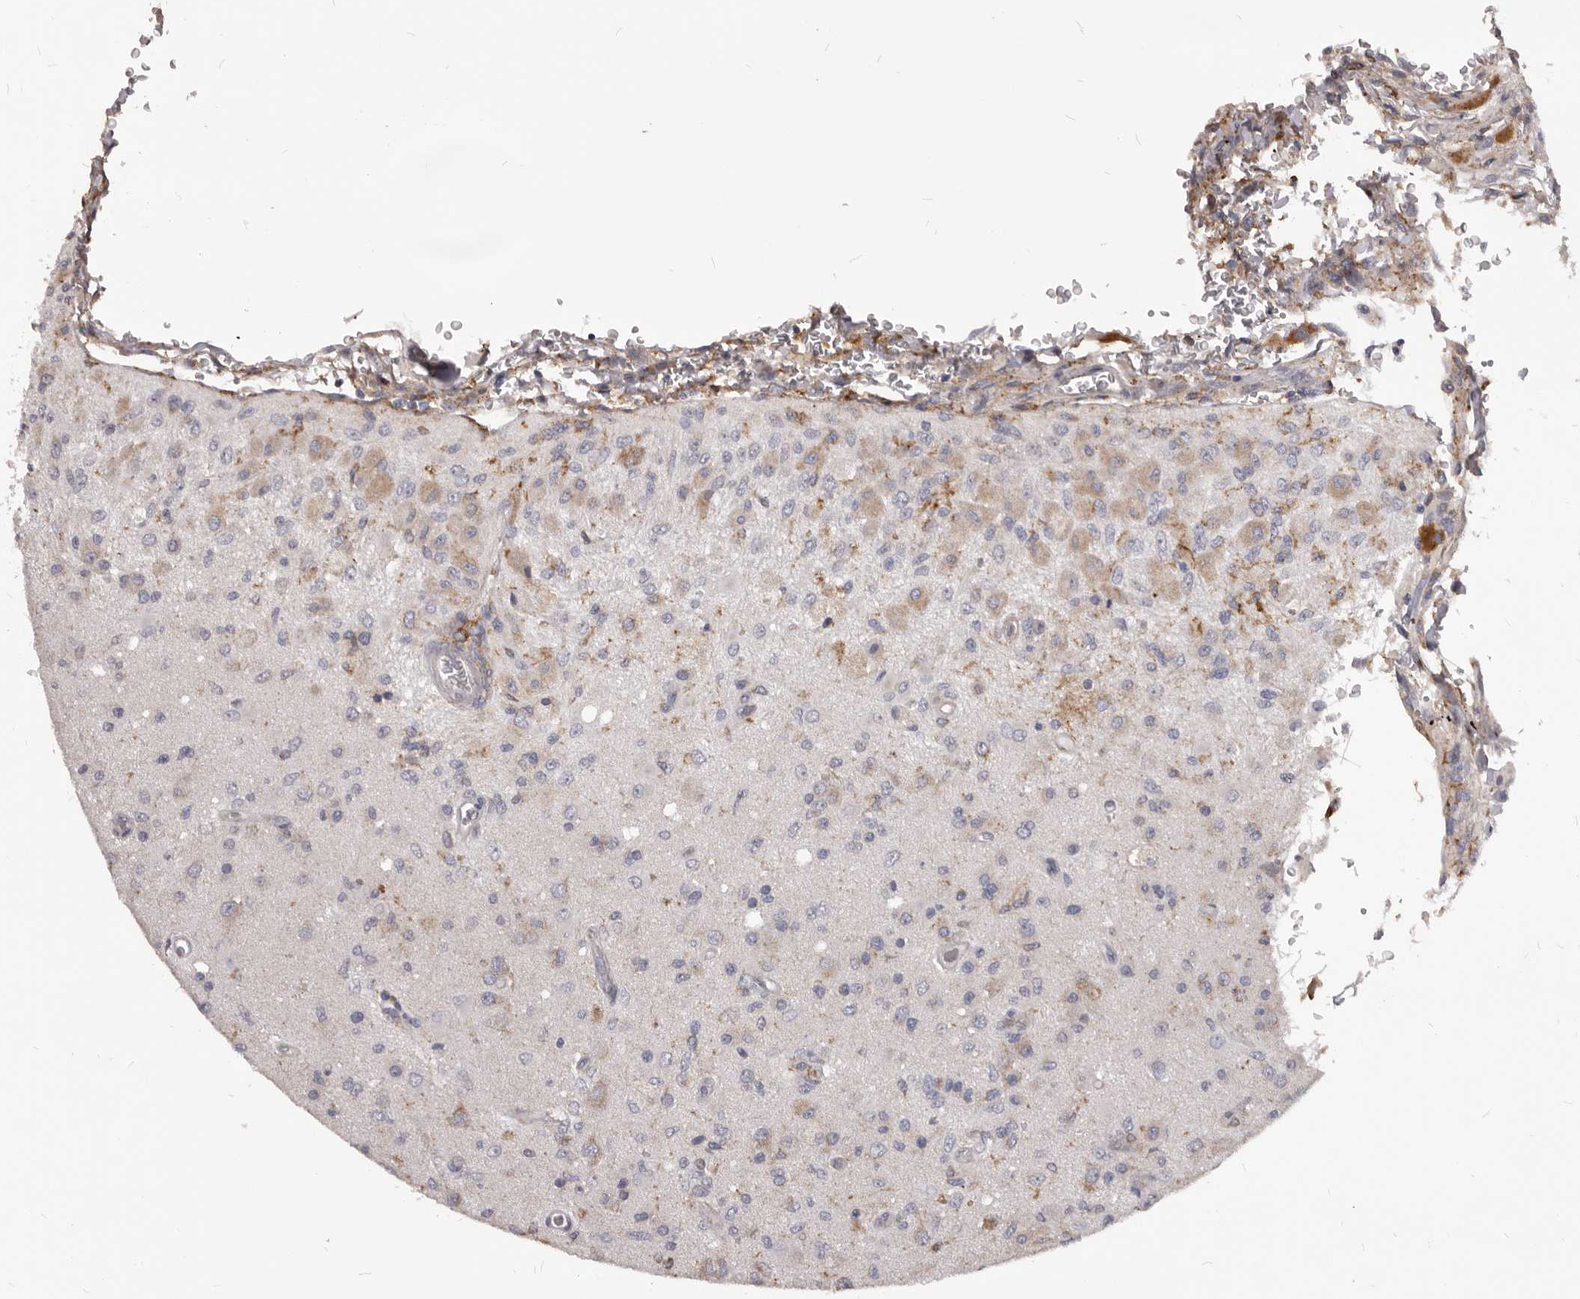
{"staining": {"intensity": "weak", "quantity": "25%-75%", "location": "cytoplasmic/membranous"}, "tissue": "glioma", "cell_type": "Tumor cells", "image_type": "cancer", "snomed": [{"axis": "morphology", "description": "Normal tissue, NOS"}, {"axis": "morphology", "description": "Glioma, malignant, High grade"}, {"axis": "topography", "description": "Cerebral cortex"}], "caption": "An image showing weak cytoplasmic/membranous positivity in about 25%-75% of tumor cells in glioma, as visualized by brown immunohistochemical staining.", "gene": "PI4K2A", "patient": {"sex": "male", "age": 77}}